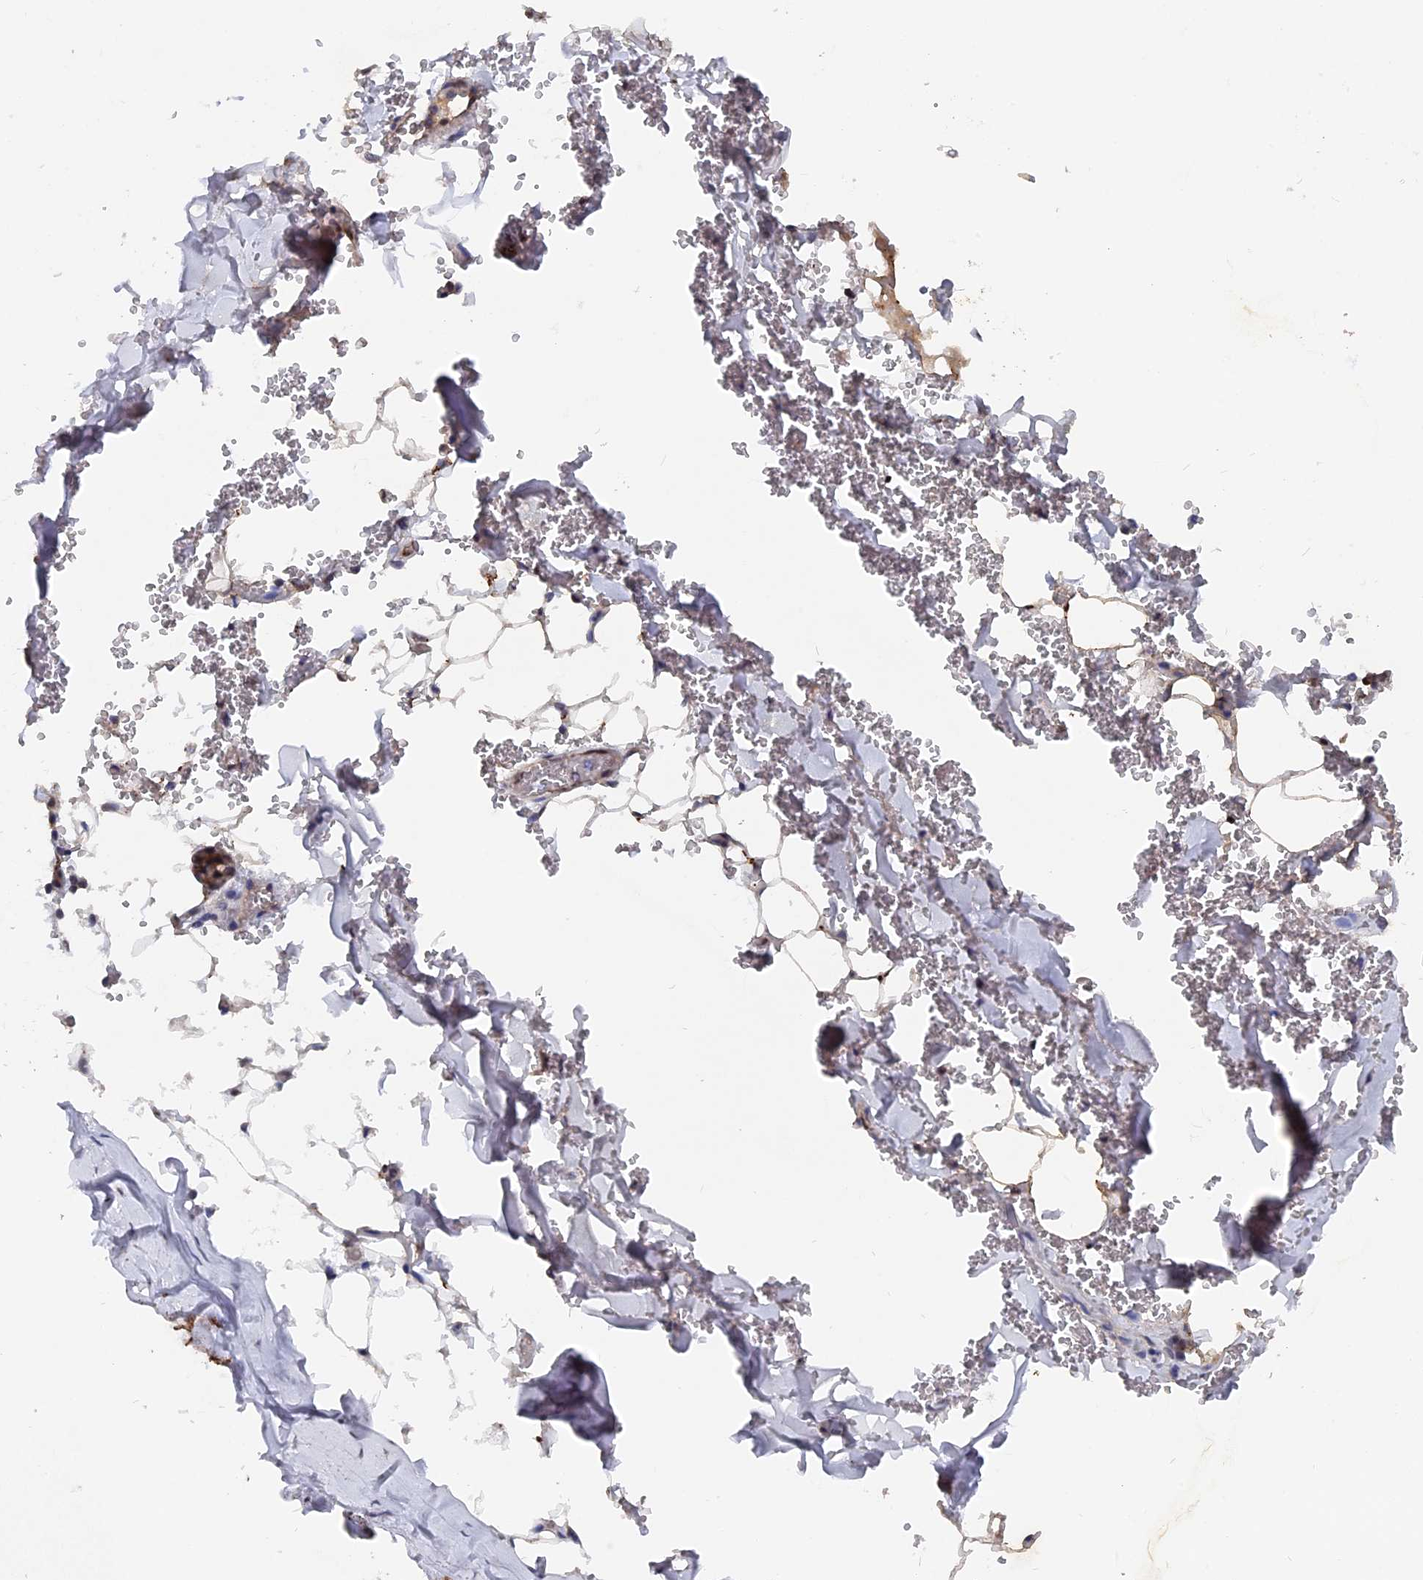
{"staining": {"intensity": "moderate", "quantity": "25%-75%", "location": "nuclear"}, "tissue": "adipose tissue", "cell_type": "Adipocytes", "image_type": "normal", "snomed": [{"axis": "morphology", "description": "Normal tissue, NOS"}, {"axis": "topography", "description": "Lymph node"}, {"axis": "topography", "description": "Bronchus"}], "caption": "Brown immunohistochemical staining in unremarkable adipose tissue demonstrates moderate nuclear staining in about 25%-75% of adipocytes. Using DAB (3,3'-diaminobenzidine) (brown) and hematoxylin (blue) stains, captured at high magnification using brightfield microscopy.", "gene": "NOSIP", "patient": {"sex": "male", "age": 63}}